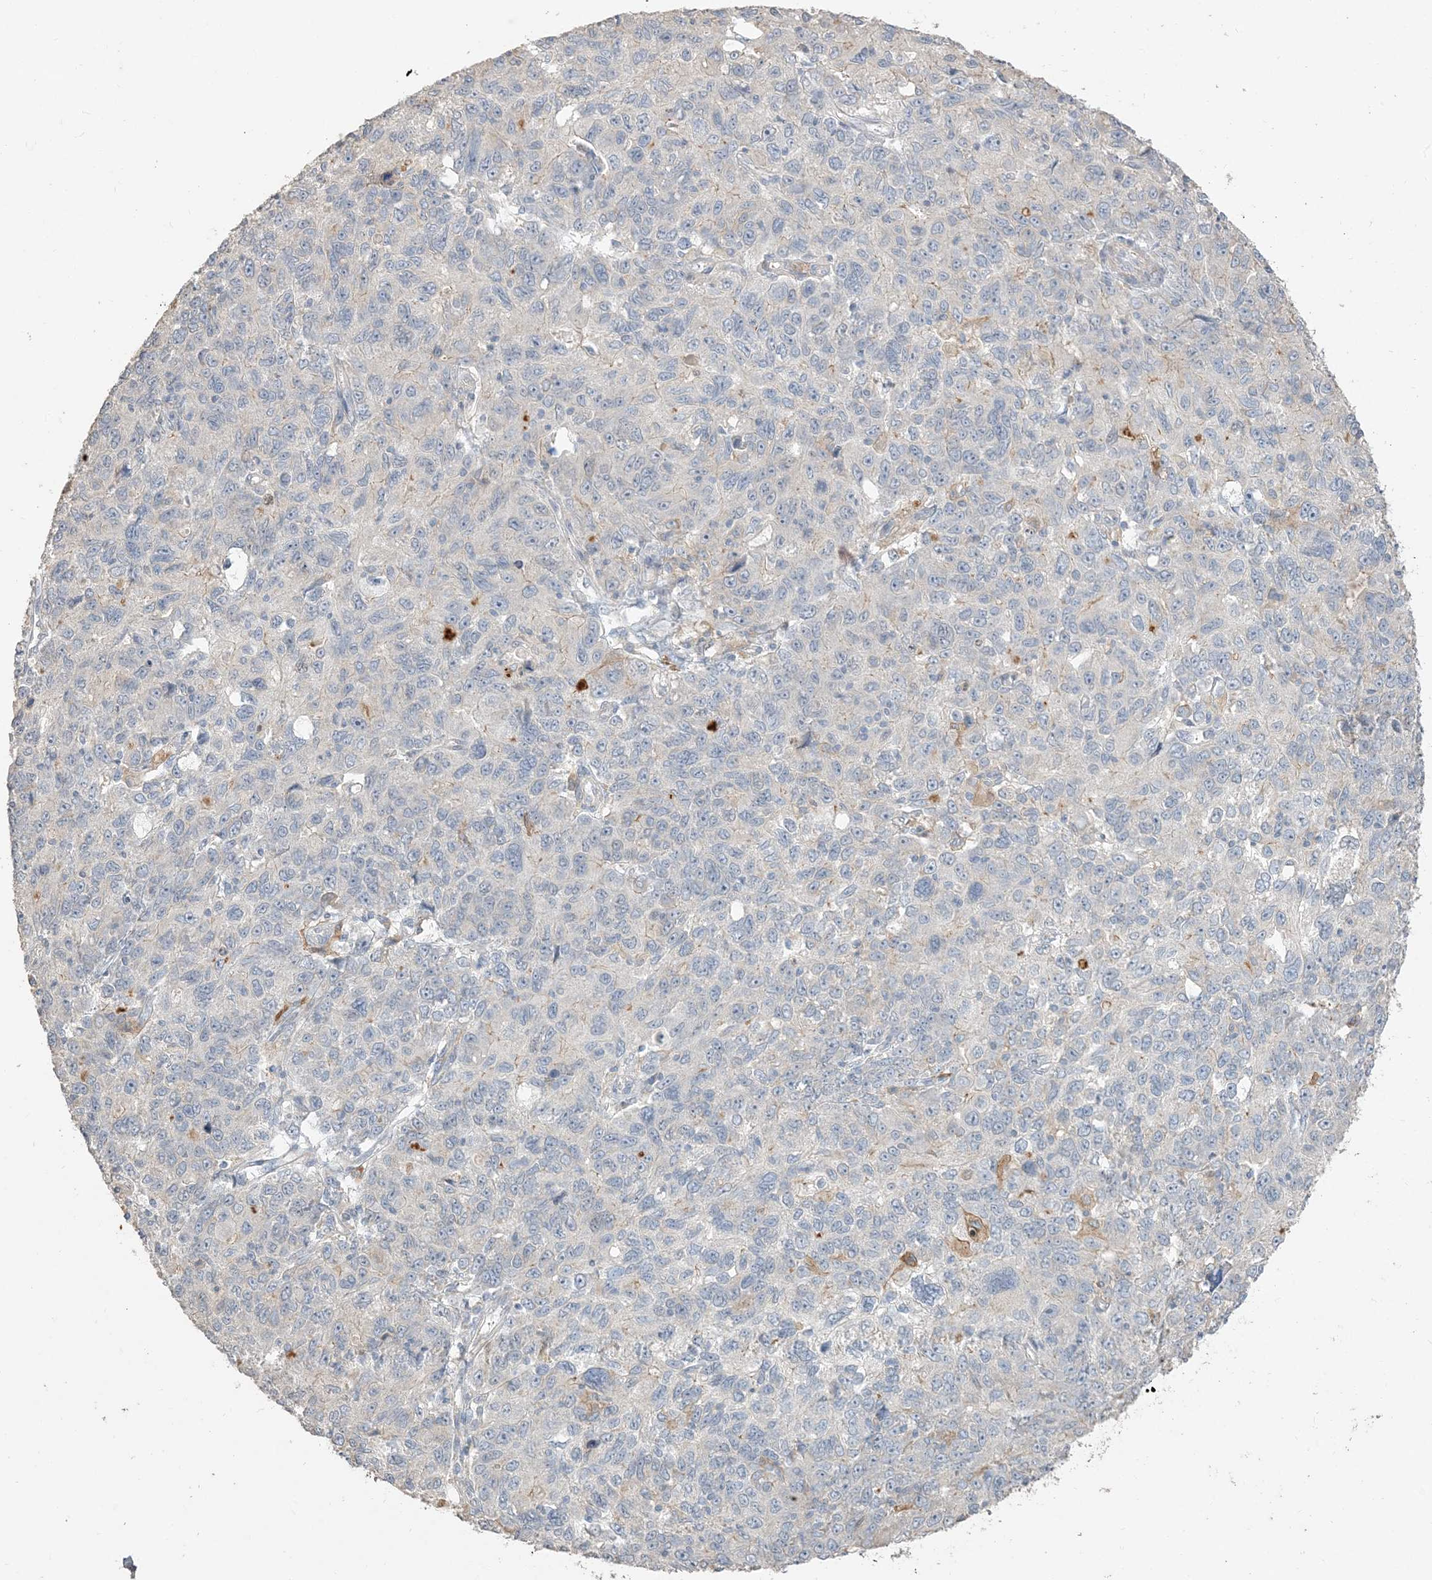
{"staining": {"intensity": "negative", "quantity": "none", "location": "none"}, "tissue": "ovarian cancer", "cell_type": "Tumor cells", "image_type": "cancer", "snomed": [{"axis": "morphology", "description": "Carcinoma, endometroid"}, {"axis": "topography", "description": "Ovary"}], "caption": "The IHC photomicrograph has no significant positivity in tumor cells of endometroid carcinoma (ovarian) tissue.", "gene": "RNF175", "patient": {"sex": "female", "age": 42}}